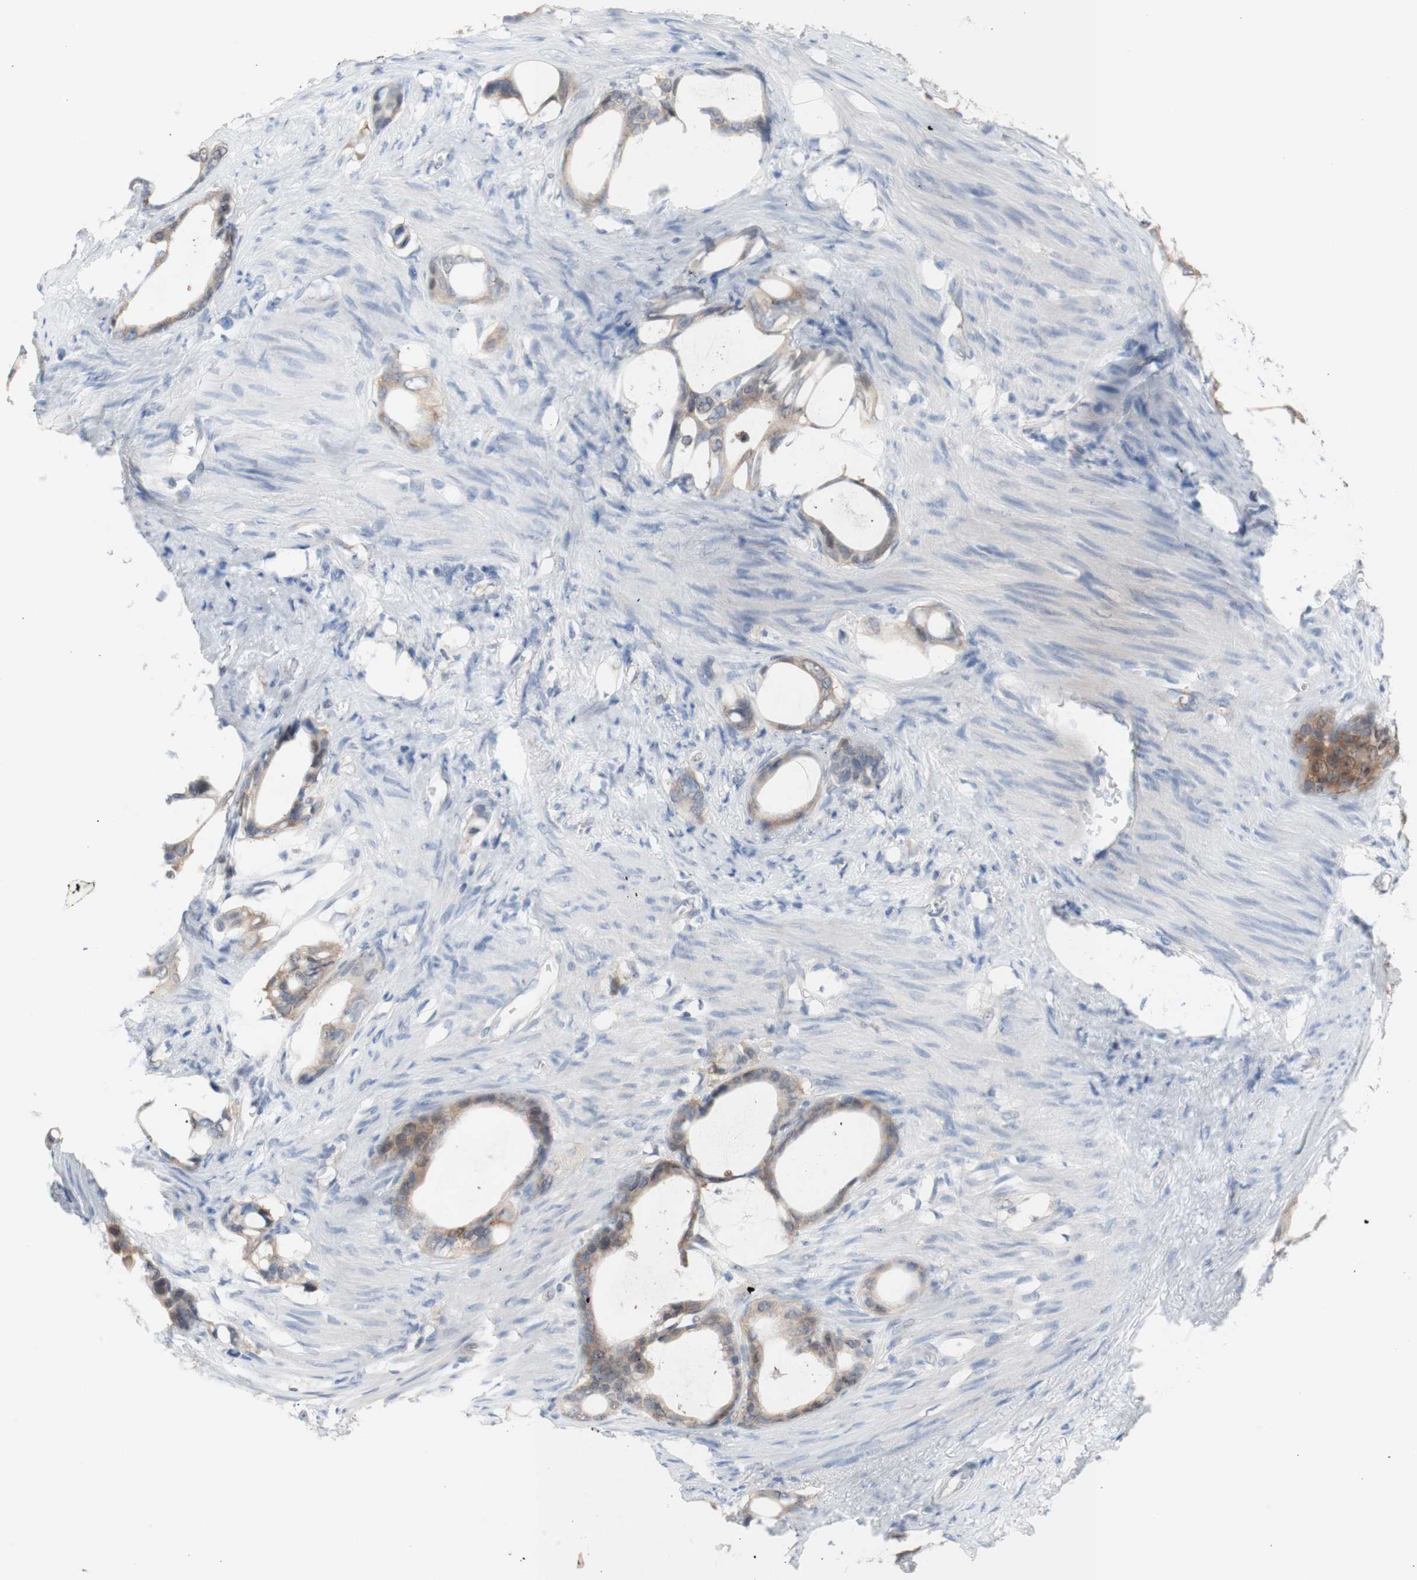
{"staining": {"intensity": "moderate", "quantity": "25%-75%", "location": "cytoplasmic/membranous"}, "tissue": "stomach cancer", "cell_type": "Tumor cells", "image_type": "cancer", "snomed": [{"axis": "morphology", "description": "Adenocarcinoma, NOS"}, {"axis": "topography", "description": "Stomach"}], "caption": "Immunohistochemical staining of human stomach adenocarcinoma exhibits medium levels of moderate cytoplasmic/membranous protein positivity in about 25%-75% of tumor cells.", "gene": "PRMT5", "patient": {"sex": "female", "age": 75}}